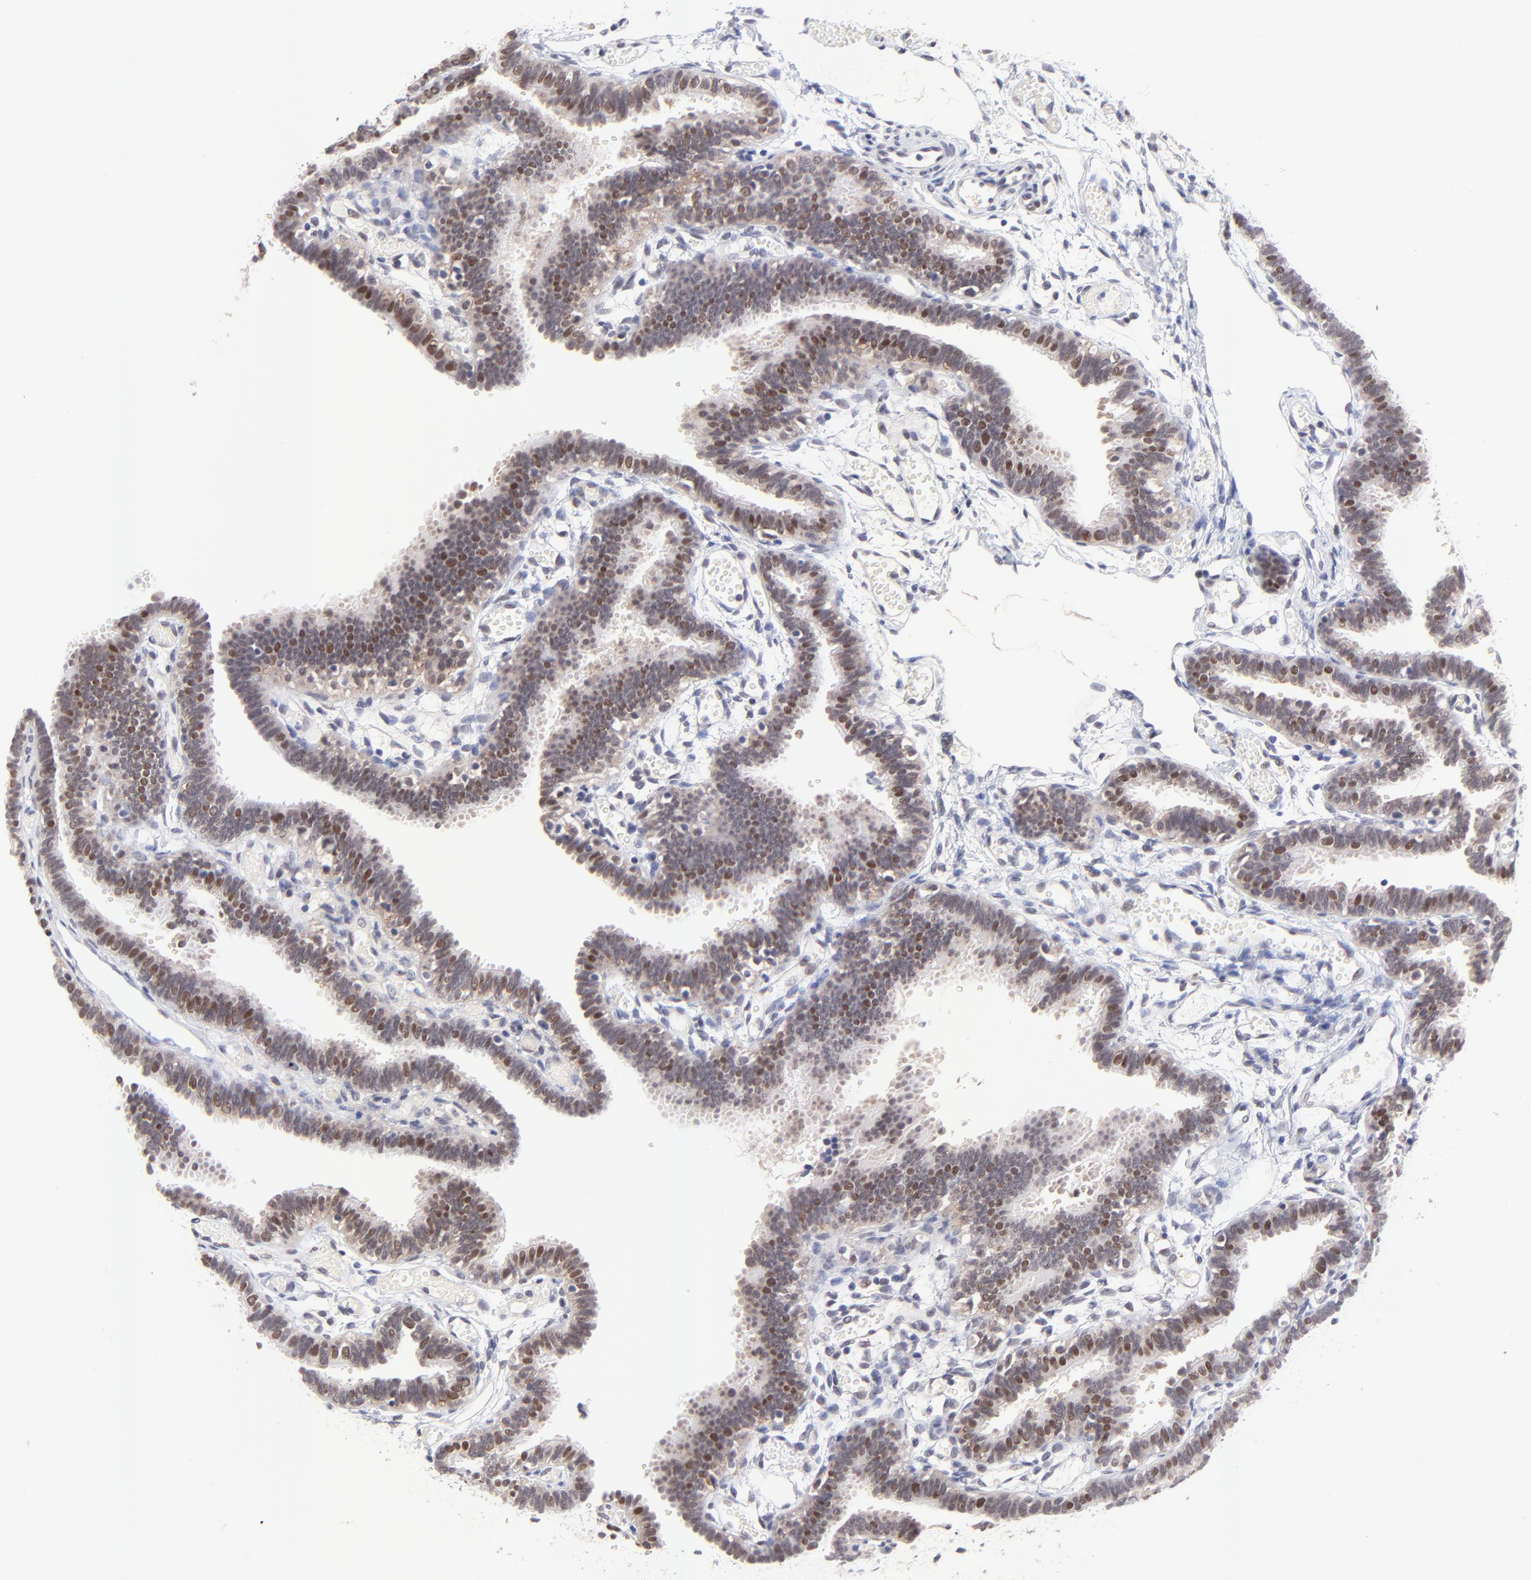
{"staining": {"intensity": "moderate", "quantity": "<25%", "location": "nuclear"}, "tissue": "fallopian tube", "cell_type": "Glandular cells", "image_type": "normal", "snomed": [{"axis": "morphology", "description": "Normal tissue, NOS"}, {"axis": "topography", "description": "Fallopian tube"}], "caption": "Protein staining shows moderate nuclear staining in approximately <25% of glandular cells in normal fallopian tube.", "gene": "ZNF747", "patient": {"sex": "female", "age": 29}}